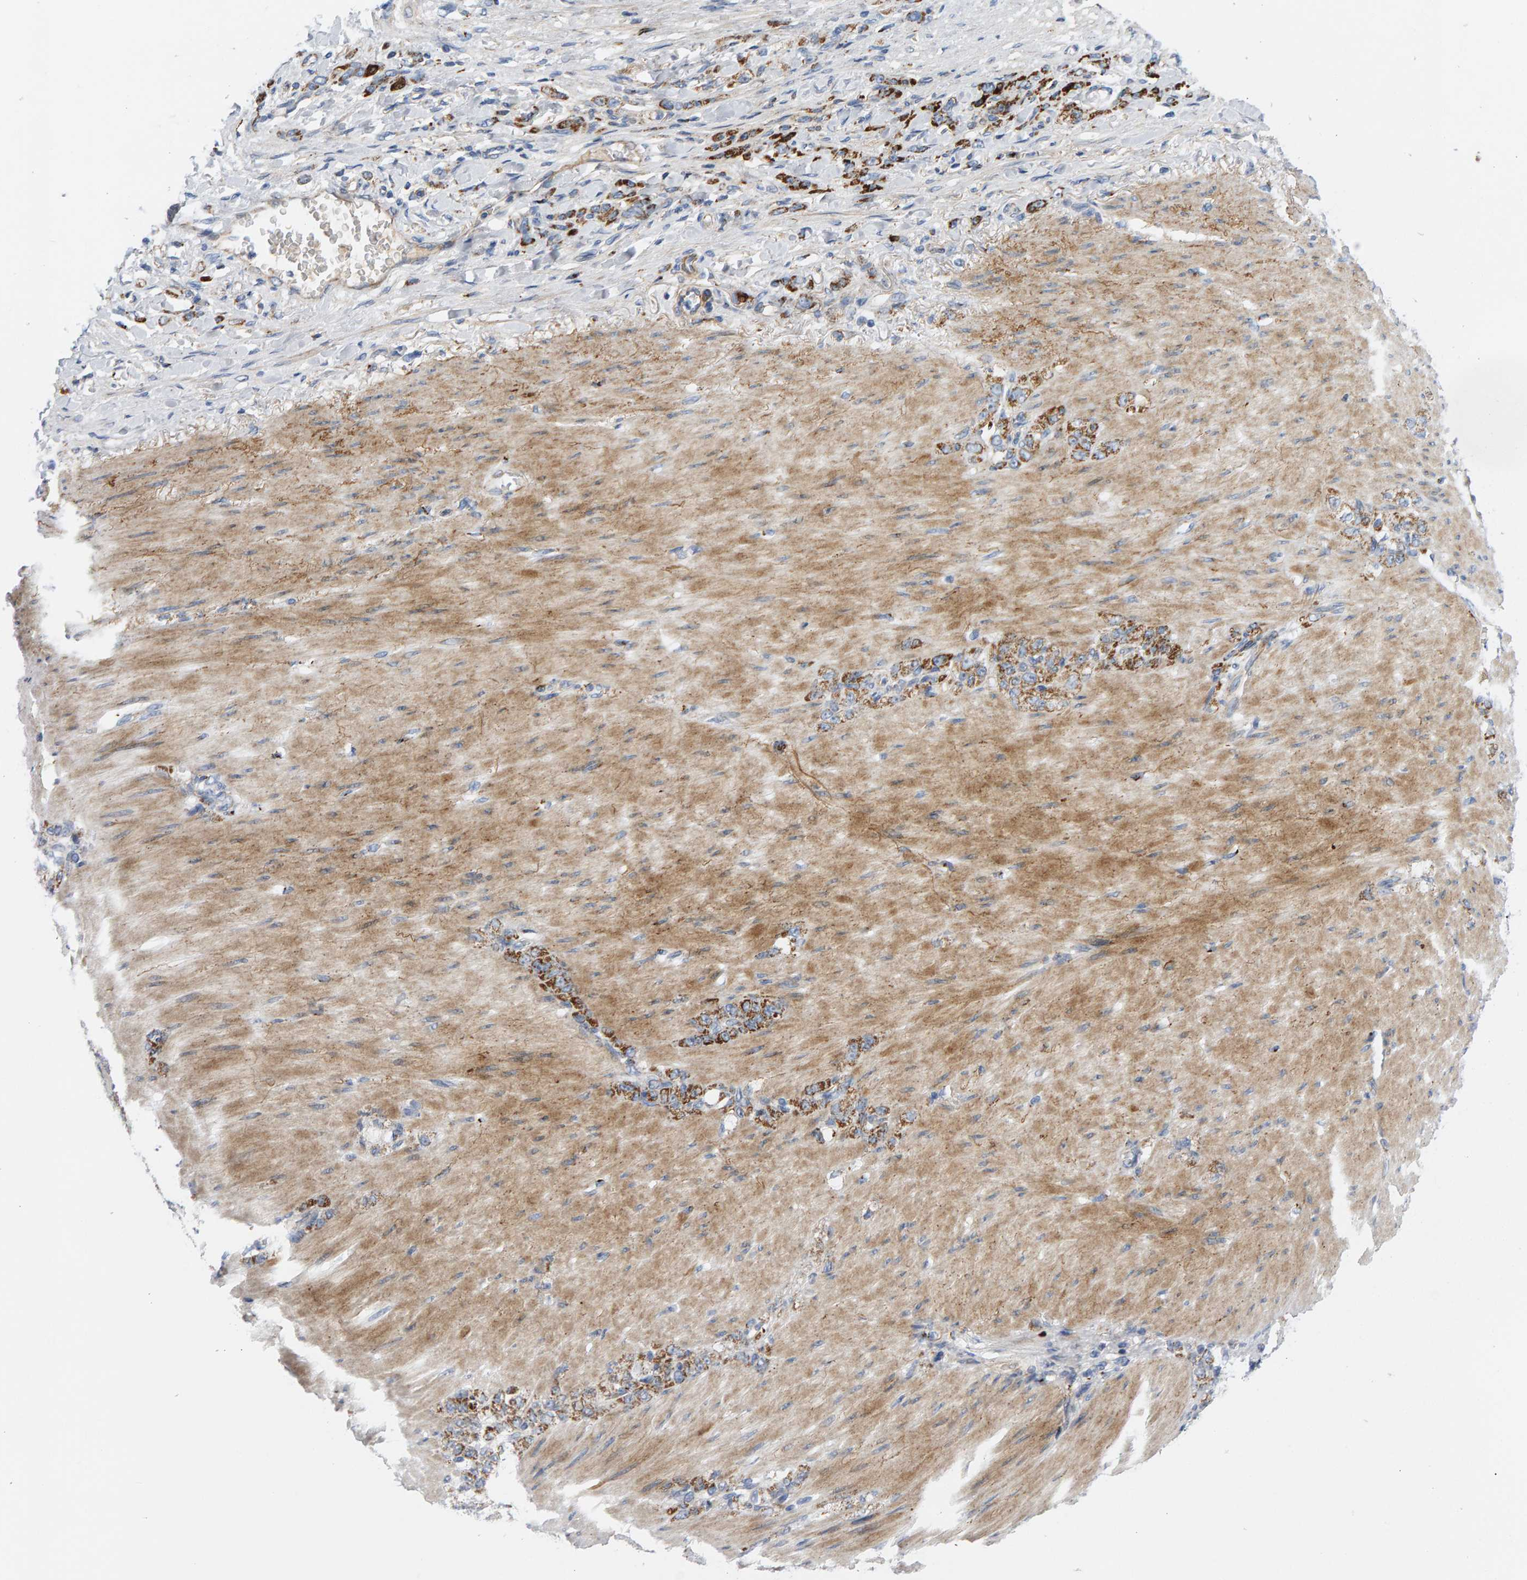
{"staining": {"intensity": "moderate", "quantity": ">75%", "location": "cytoplasmic/membranous"}, "tissue": "stomach cancer", "cell_type": "Tumor cells", "image_type": "cancer", "snomed": [{"axis": "morphology", "description": "Normal tissue, NOS"}, {"axis": "morphology", "description": "Adenocarcinoma, NOS"}, {"axis": "topography", "description": "Stomach"}], "caption": "Moderate cytoplasmic/membranous protein positivity is appreciated in approximately >75% of tumor cells in adenocarcinoma (stomach).", "gene": "GGTA1", "patient": {"sex": "male", "age": 82}}